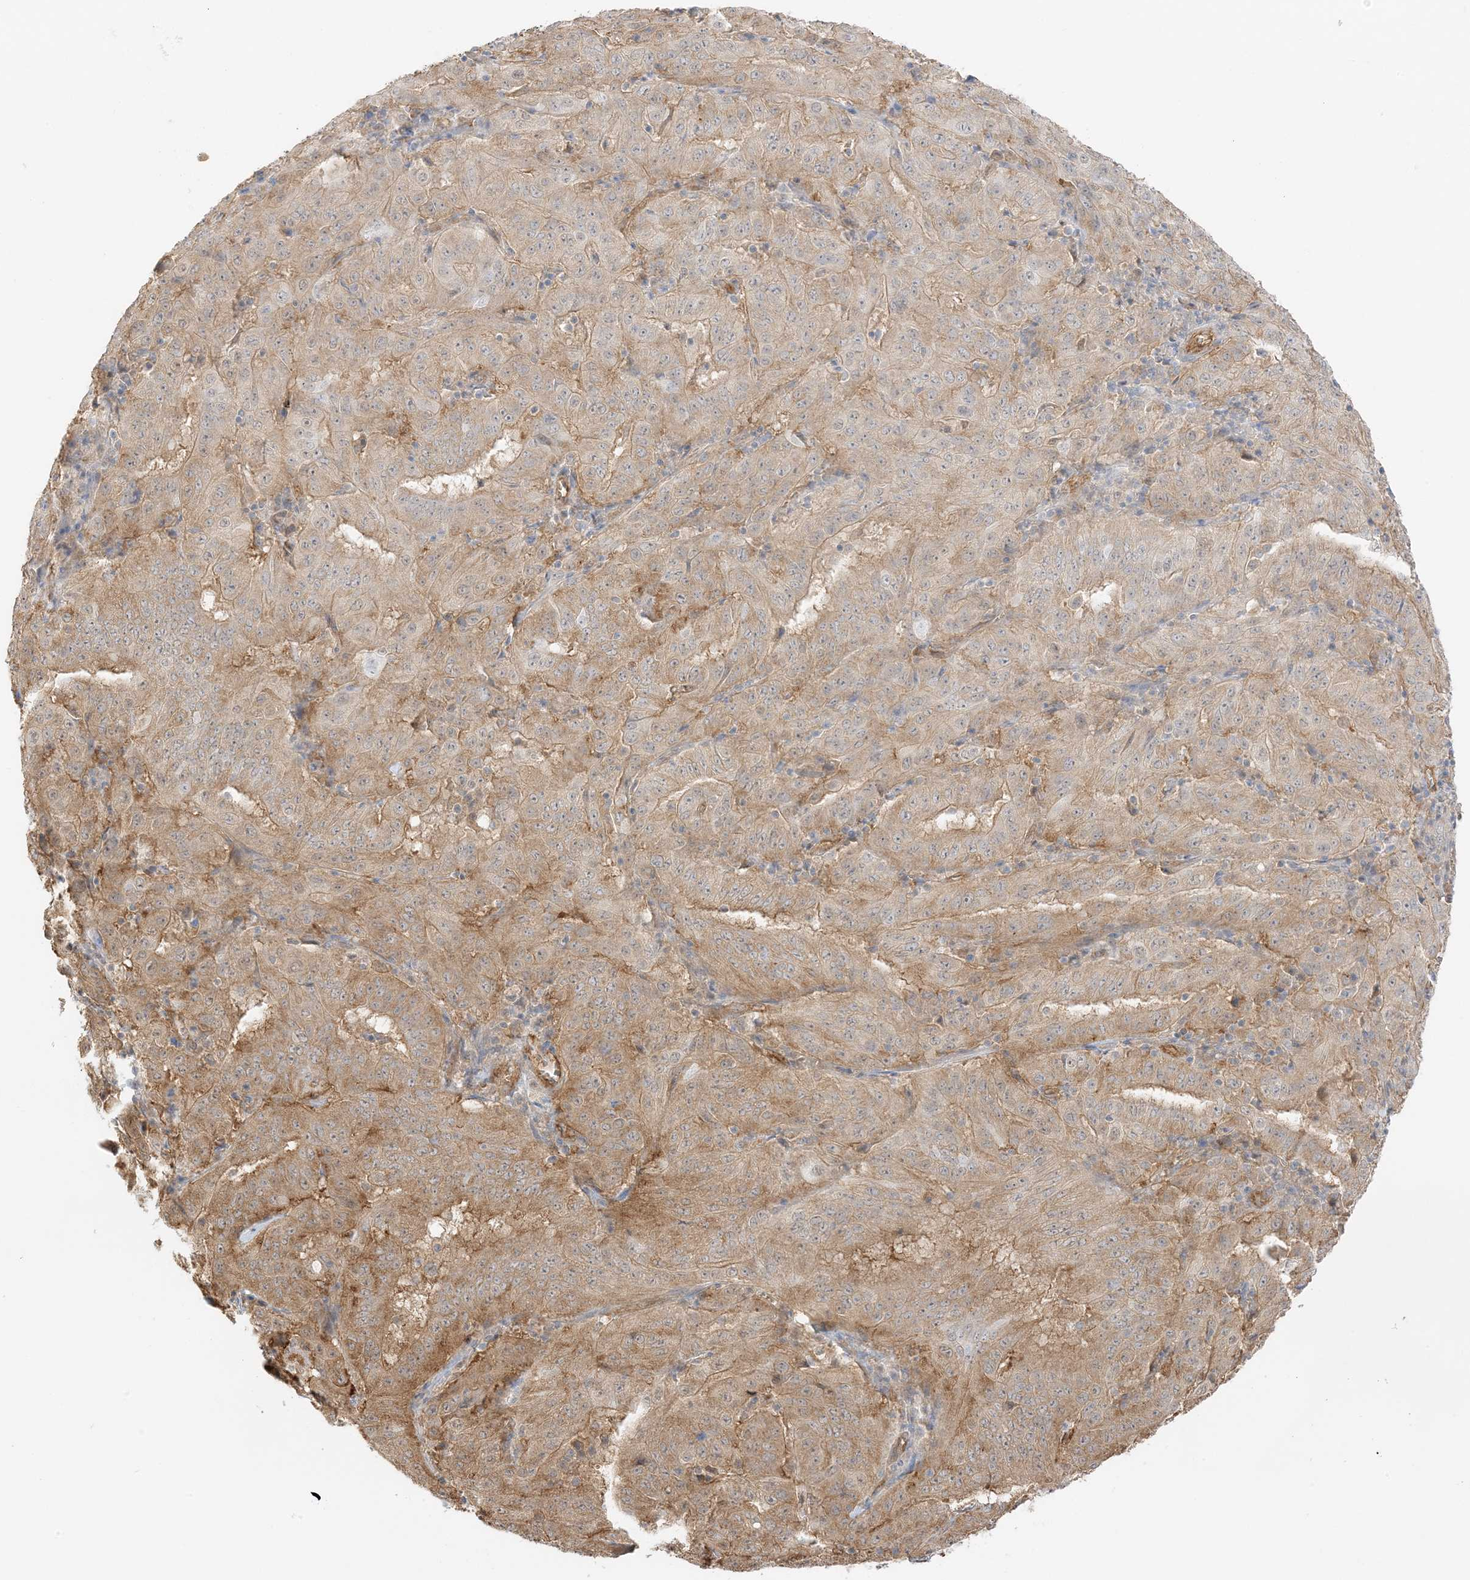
{"staining": {"intensity": "moderate", "quantity": "<25%", "location": "cytoplasmic/membranous"}, "tissue": "pancreatic cancer", "cell_type": "Tumor cells", "image_type": "cancer", "snomed": [{"axis": "morphology", "description": "Adenocarcinoma, NOS"}, {"axis": "topography", "description": "Pancreas"}], "caption": "The micrograph reveals immunohistochemical staining of pancreatic cancer (adenocarcinoma). There is moderate cytoplasmic/membranous expression is present in approximately <25% of tumor cells. Using DAB (brown) and hematoxylin (blue) stains, captured at high magnification using brightfield microscopy.", "gene": "UBAP2L", "patient": {"sex": "male", "age": 63}}